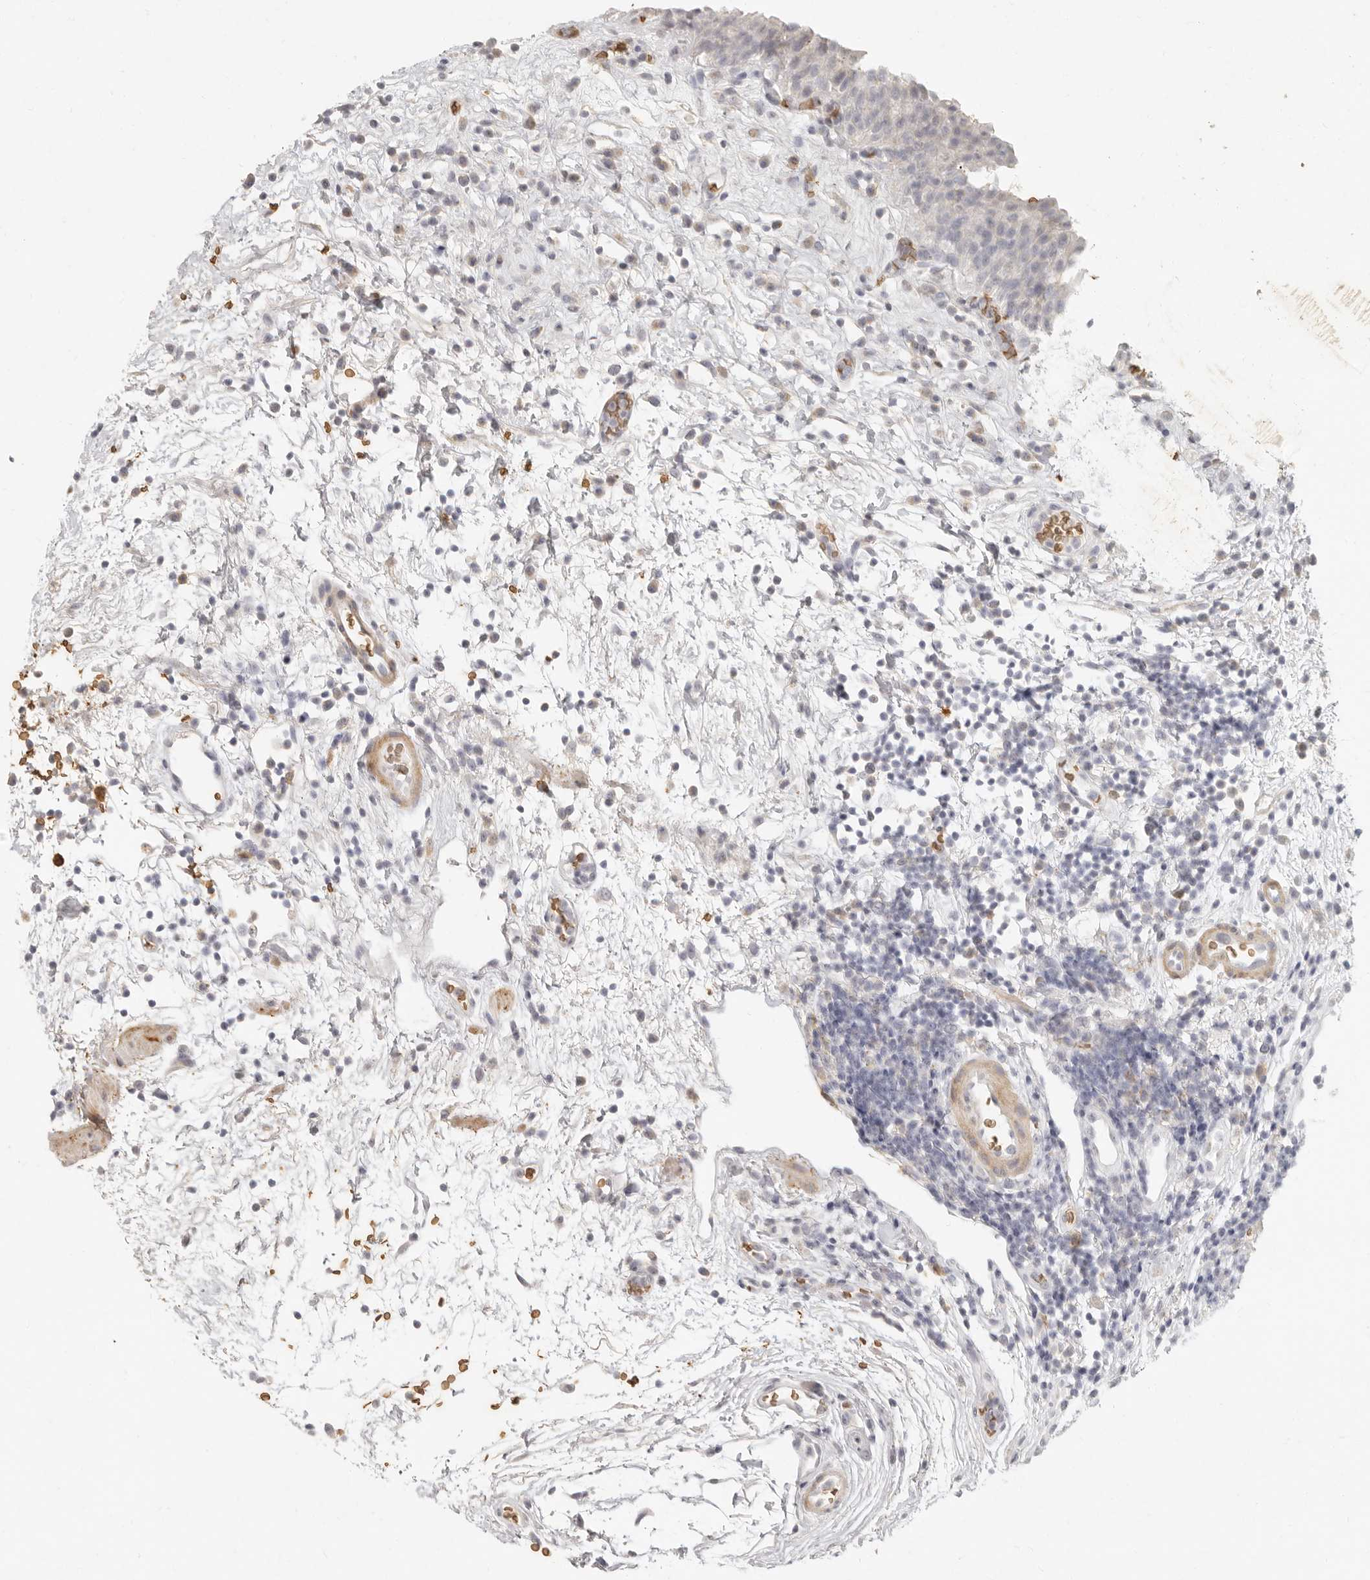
{"staining": {"intensity": "negative", "quantity": "none", "location": "none"}, "tissue": "urinary bladder", "cell_type": "Urothelial cells", "image_type": "normal", "snomed": [{"axis": "morphology", "description": "Normal tissue, NOS"}, {"axis": "morphology", "description": "Inflammation, NOS"}, {"axis": "topography", "description": "Urinary bladder"}], "caption": "Immunohistochemistry of normal human urinary bladder exhibits no expression in urothelial cells.", "gene": "NIBAN1", "patient": {"sex": "female", "age": 75}}